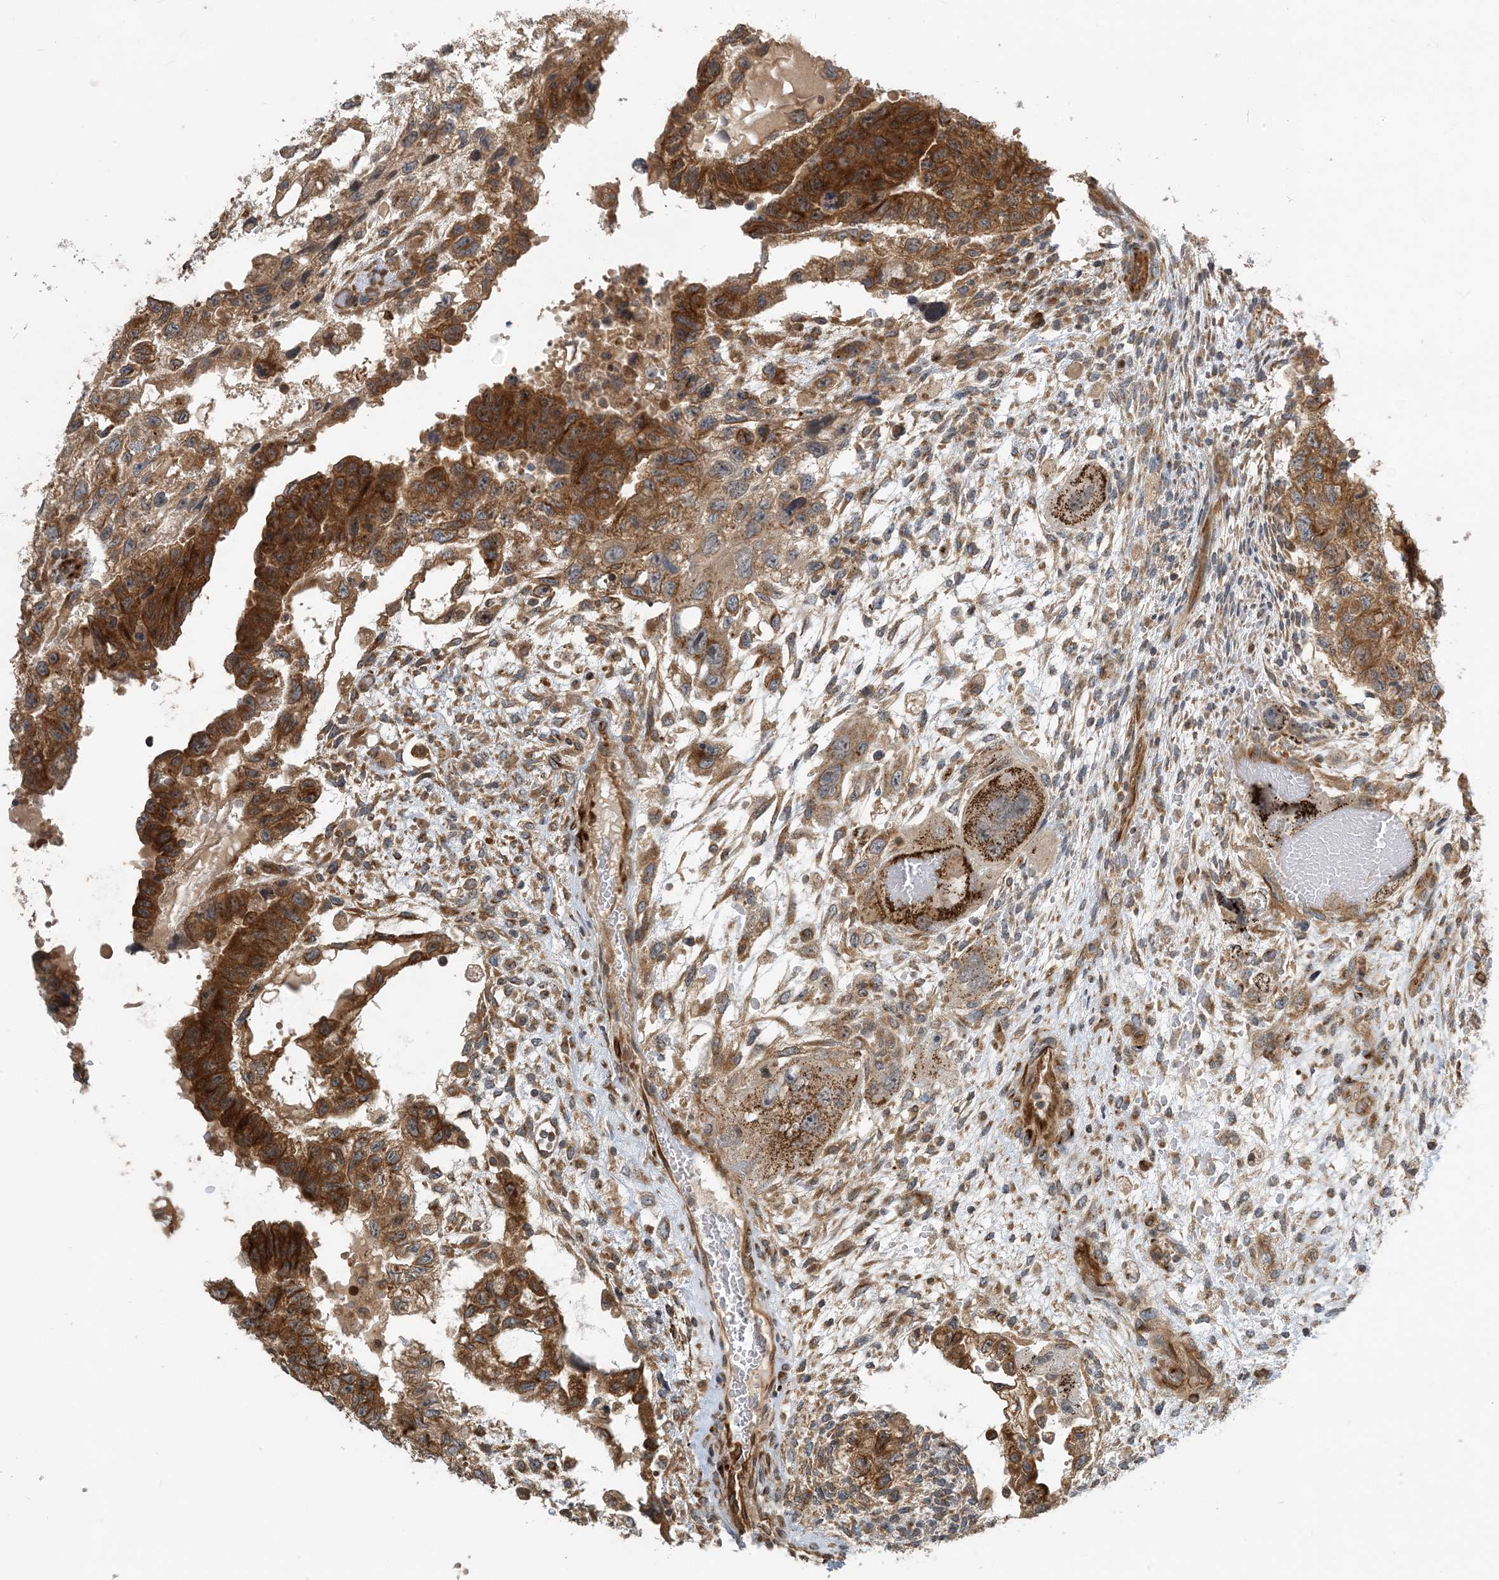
{"staining": {"intensity": "strong", "quantity": ">75%", "location": "cytoplasmic/membranous"}, "tissue": "testis cancer", "cell_type": "Tumor cells", "image_type": "cancer", "snomed": [{"axis": "morphology", "description": "Carcinoma, Embryonal, NOS"}, {"axis": "topography", "description": "Testis"}], "caption": "The photomicrograph displays immunohistochemical staining of testis embryonal carcinoma. There is strong cytoplasmic/membranous expression is present in about >75% of tumor cells.", "gene": "ZBTB3", "patient": {"sex": "male", "age": 36}}